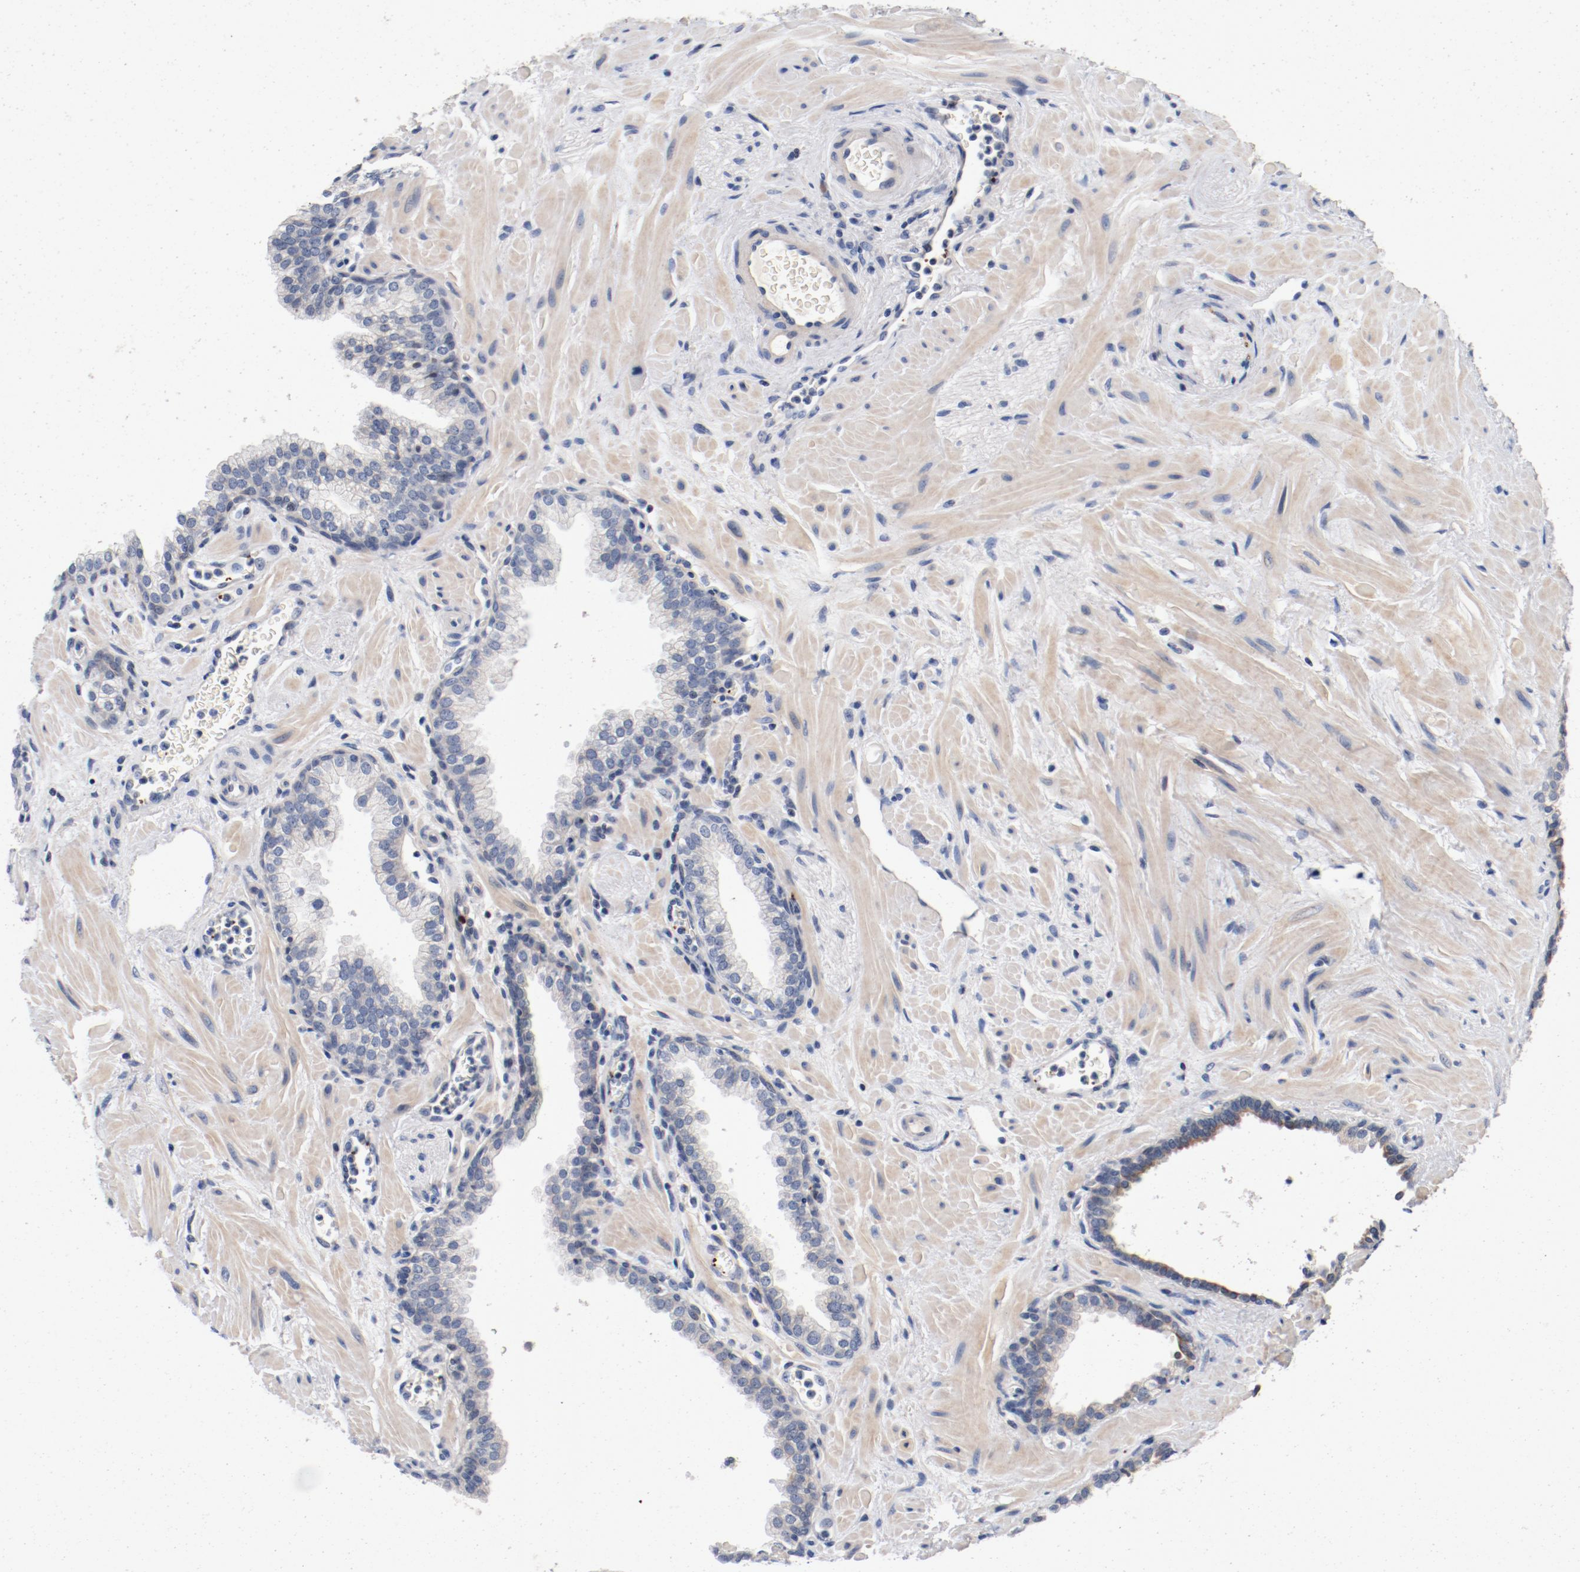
{"staining": {"intensity": "negative", "quantity": "none", "location": "none"}, "tissue": "prostate", "cell_type": "Glandular cells", "image_type": "normal", "snomed": [{"axis": "morphology", "description": "Normal tissue, NOS"}, {"axis": "topography", "description": "Prostate"}], "caption": "Immunohistochemistry (IHC) photomicrograph of benign human prostate stained for a protein (brown), which displays no positivity in glandular cells.", "gene": "PIM1", "patient": {"sex": "male", "age": 60}}